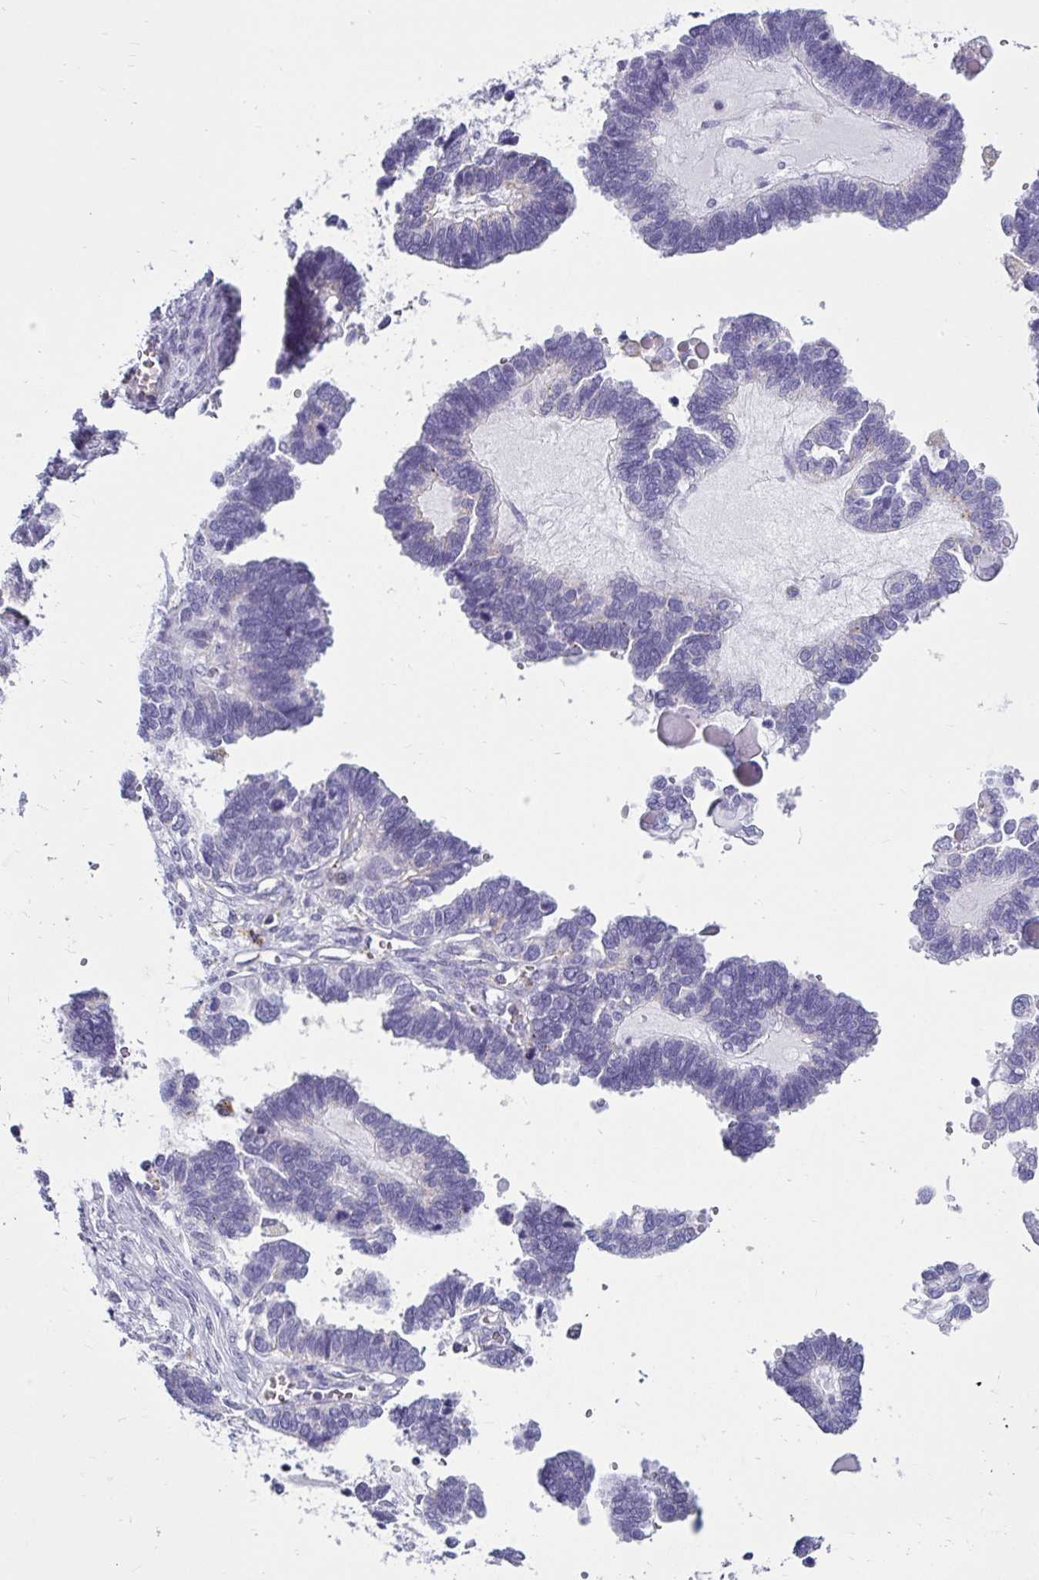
{"staining": {"intensity": "negative", "quantity": "none", "location": "none"}, "tissue": "ovarian cancer", "cell_type": "Tumor cells", "image_type": "cancer", "snomed": [{"axis": "morphology", "description": "Cystadenocarcinoma, serous, NOS"}, {"axis": "topography", "description": "Ovary"}], "caption": "Human ovarian cancer stained for a protein using IHC exhibits no positivity in tumor cells.", "gene": "CTSZ", "patient": {"sex": "female", "age": 51}}